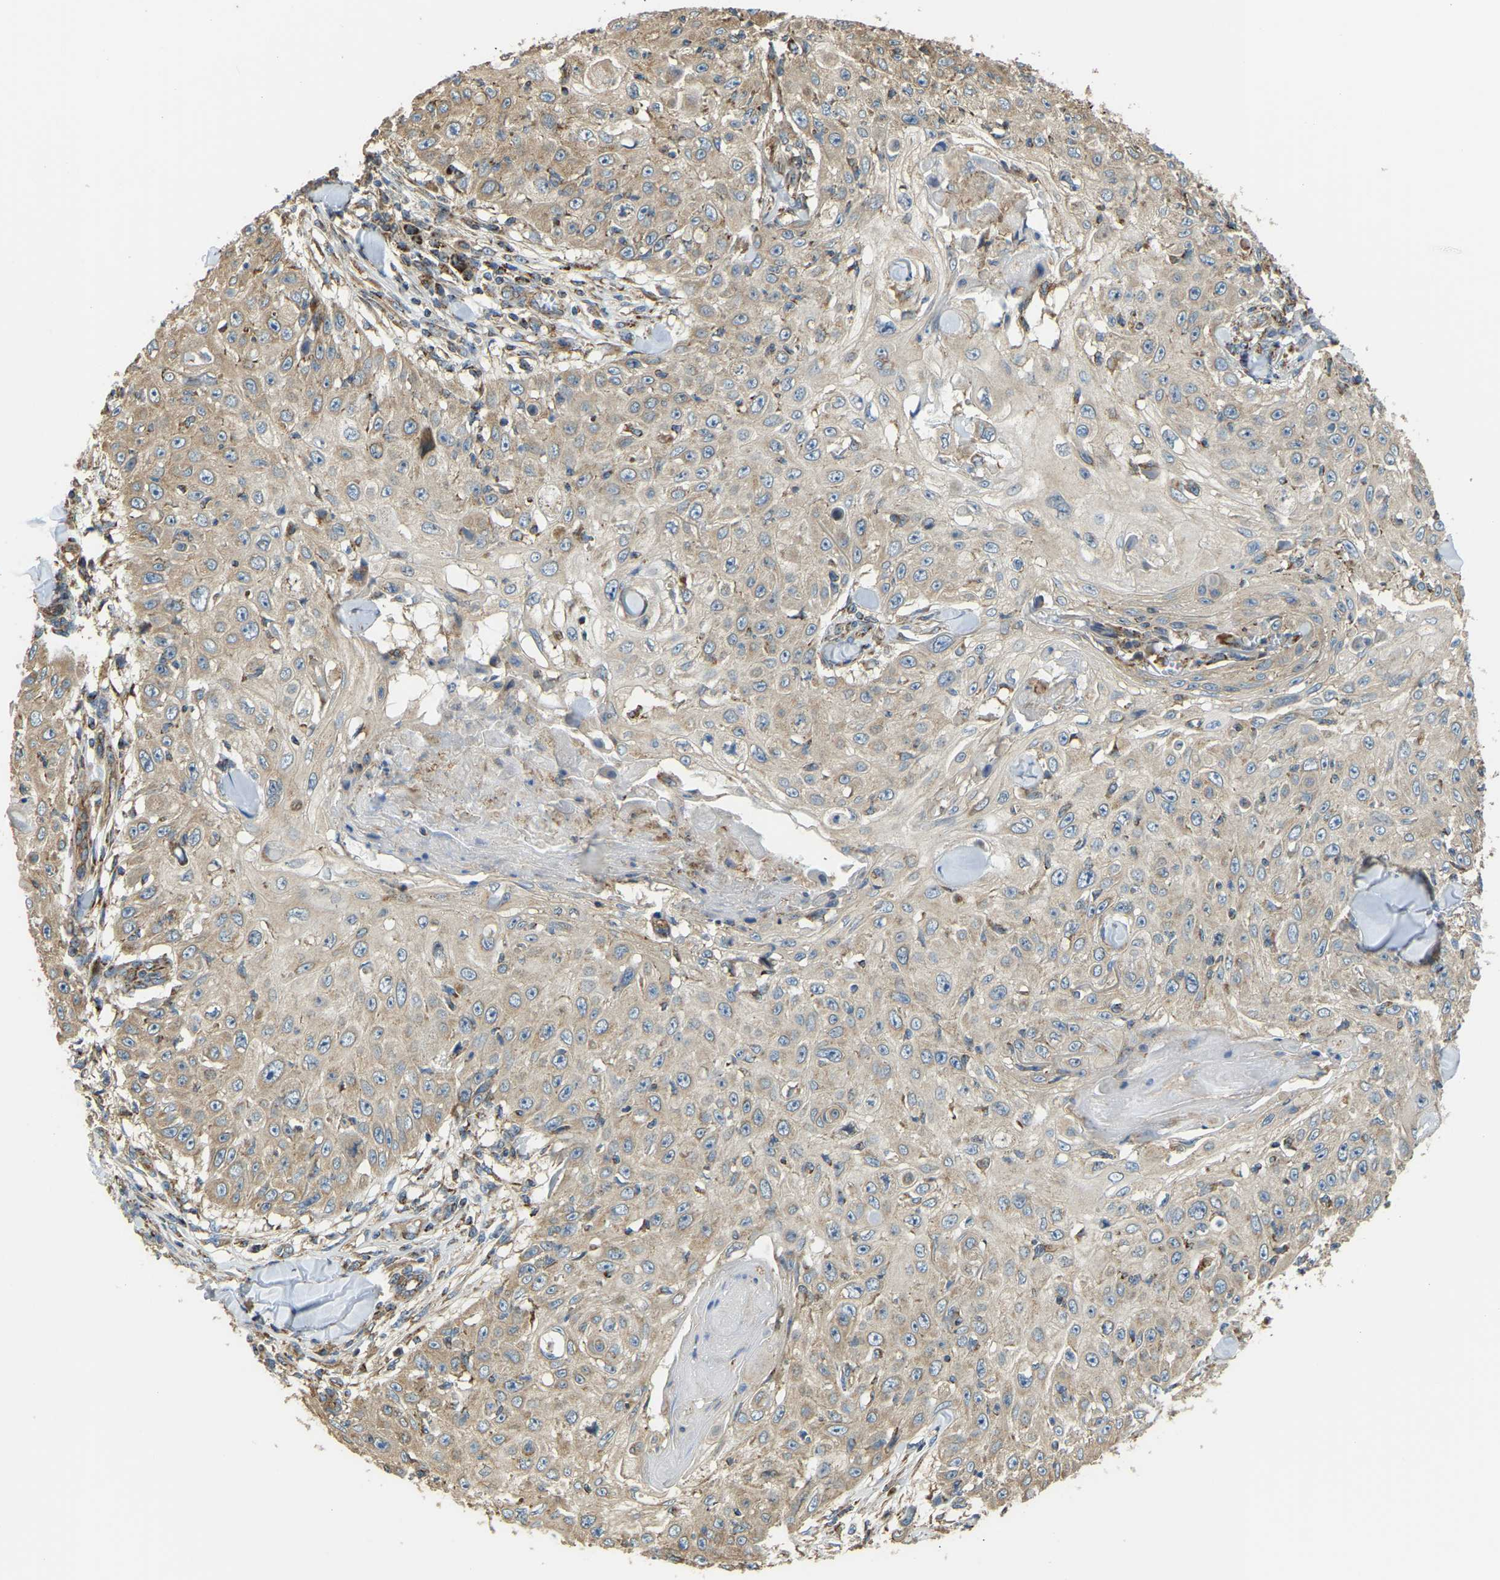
{"staining": {"intensity": "weak", "quantity": ">75%", "location": "cytoplasmic/membranous"}, "tissue": "skin cancer", "cell_type": "Tumor cells", "image_type": "cancer", "snomed": [{"axis": "morphology", "description": "Squamous cell carcinoma, NOS"}, {"axis": "topography", "description": "Skin"}], "caption": "Immunohistochemistry (DAB (3,3'-diaminobenzidine)) staining of human squamous cell carcinoma (skin) reveals weak cytoplasmic/membranous protein expression in approximately >75% of tumor cells.", "gene": "PSMD7", "patient": {"sex": "male", "age": 86}}